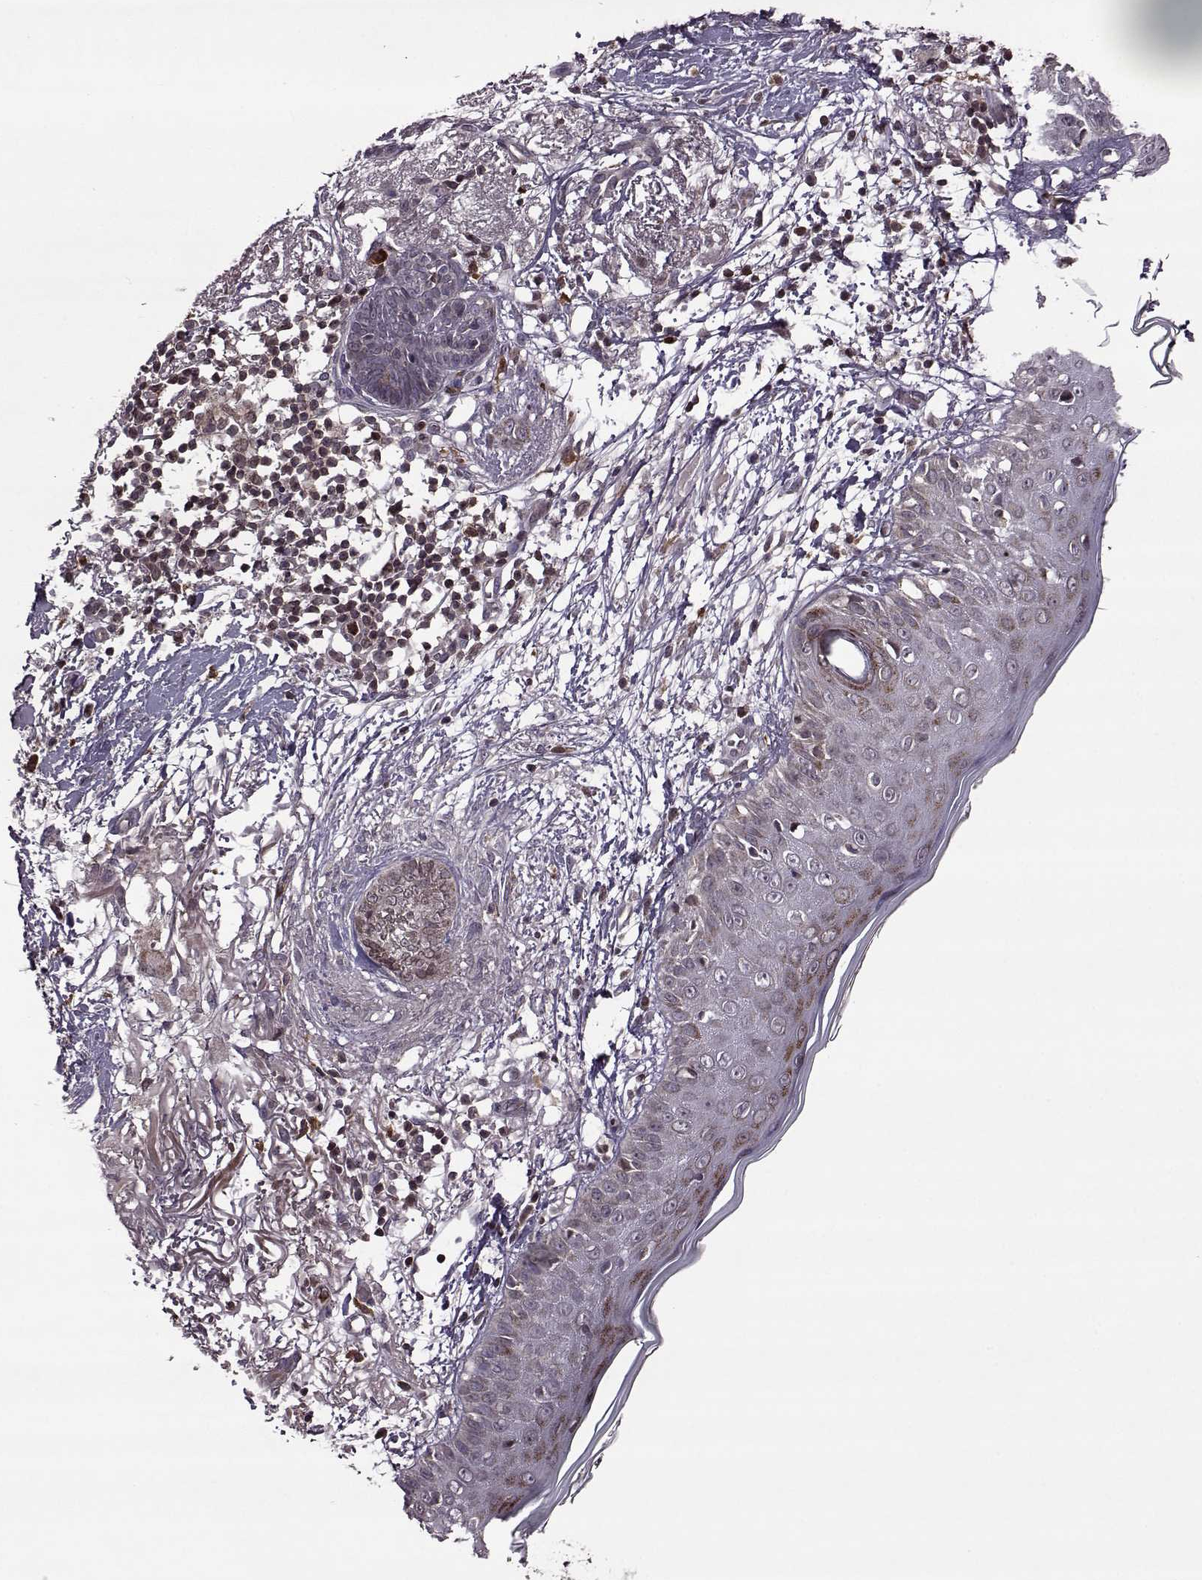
{"staining": {"intensity": "weak", "quantity": "25%-75%", "location": "cytoplasmic/membranous"}, "tissue": "skin cancer", "cell_type": "Tumor cells", "image_type": "cancer", "snomed": [{"axis": "morphology", "description": "Normal tissue, NOS"}, {"axis": "morphology", "description": "Basal cell carcinoma"}, {"axis": "topography", "description": "Skin"}], "caption": "Human basal cell carcinoma (skin) stained with a protein marker exhibits weak staining in tumor cells.", "gene": "TRMU", "patient": {"sex": "male", "age": 84}}